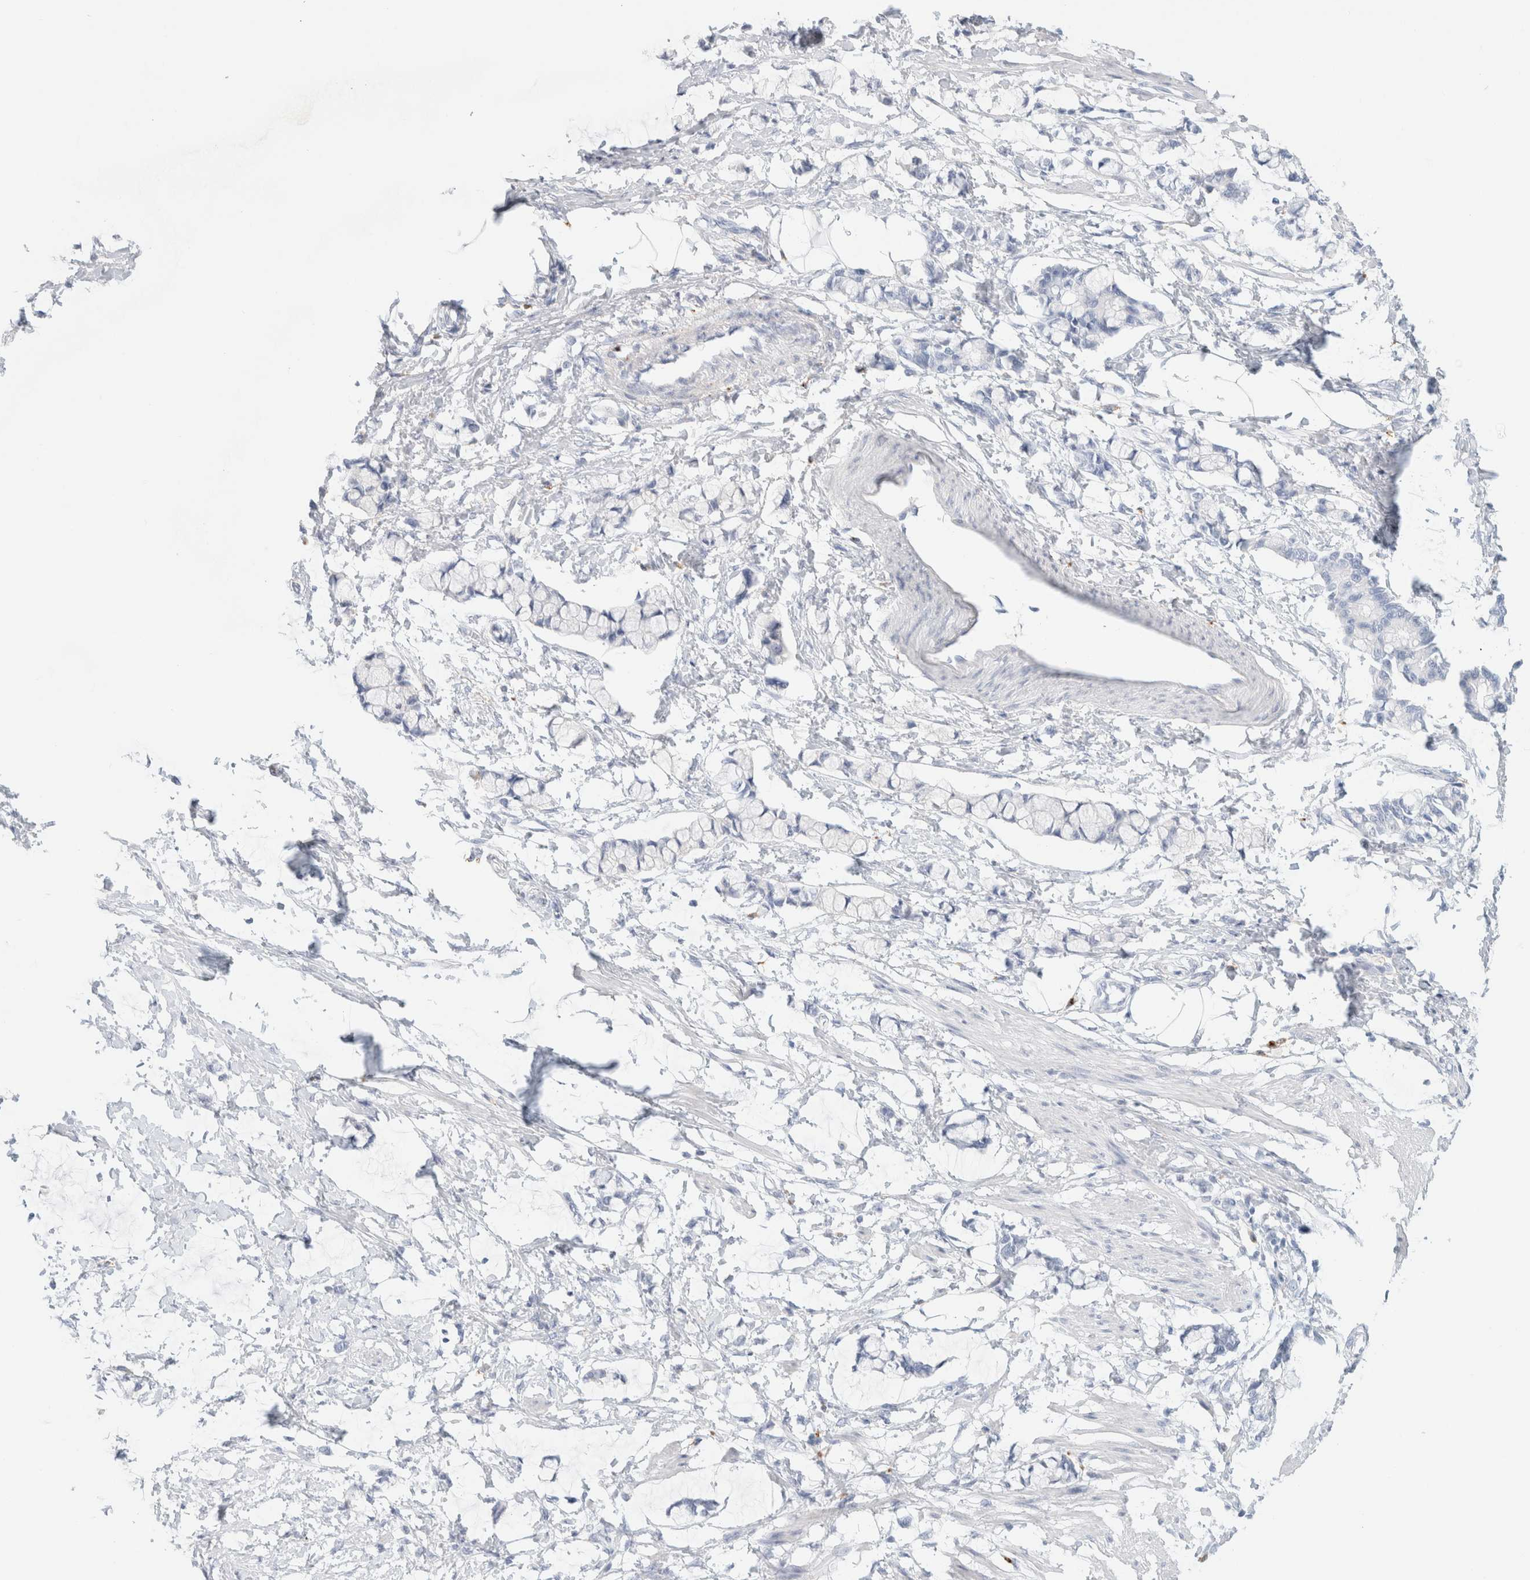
{"staining": {"intensity": "negative", "quantity": "none", "location": "none"}, "tissue": "smooth muscle", "cell_type": "Smooth muscle cells", "image_type": "normal", "snomed": [{"axis": "morphology", "description": "Normal tissue, NOS"}, {"axis": "morphology", "description": "Adenocarcinoma, NOS"}, {"axis": "topography", "description": "Smooth muscle"}, {"axis": "topography", "description": "Colon"}], "caption": "This is an immunohistochemistry (IHC) micrograph of benign smooth muscle. There is no staining in smooth muscle cells.", "gene": "CPQ", "patient": {"sex": "male", "age": 14}}